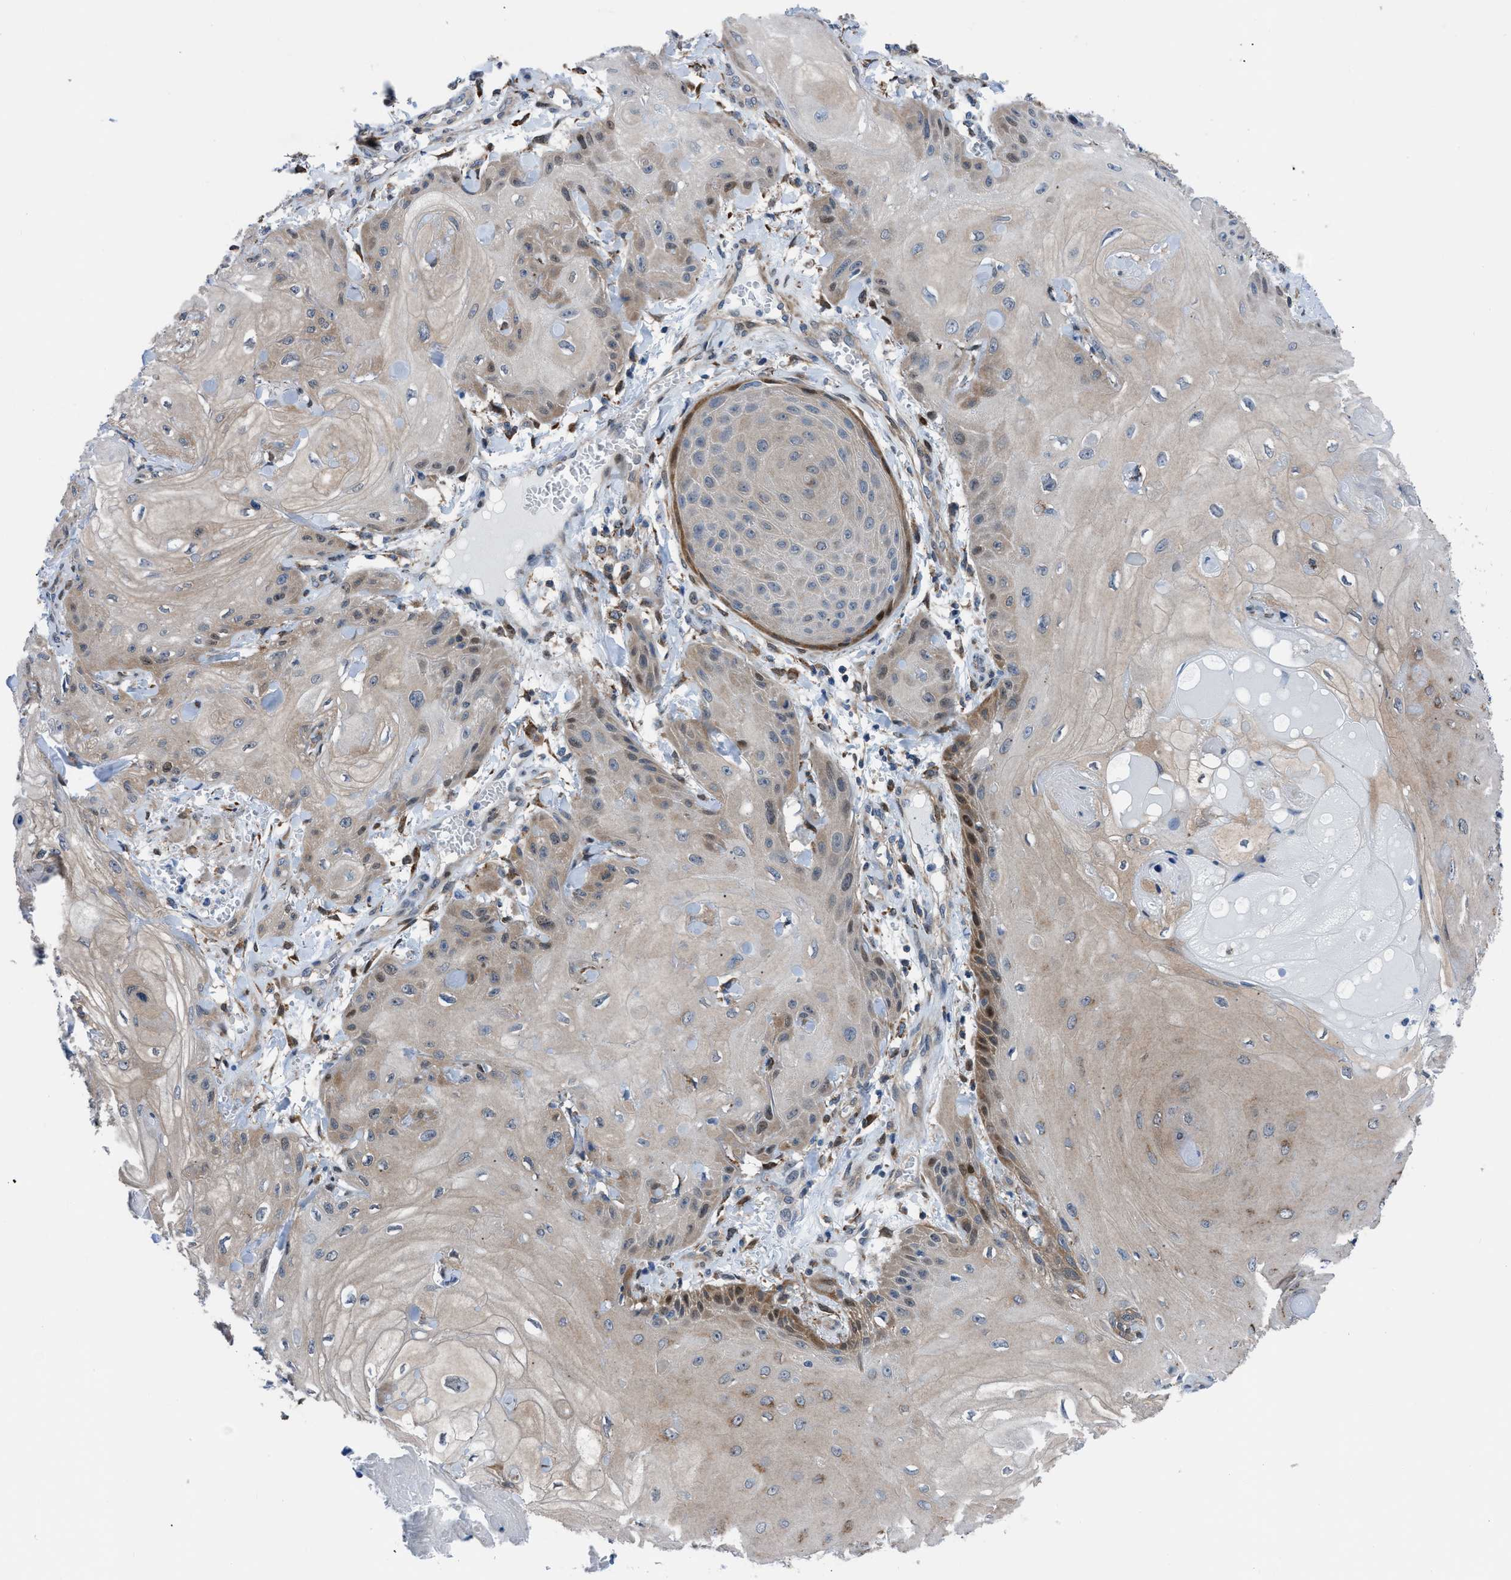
{"staining": {"intensity": "moderate", "quantity": ">75%", "location": "cytoplasmic/membranous,nuclear"}, "tissue": "skin cancer", "cell_type": "Tumor cells", "image_type": "cancer", "snomed": [{"axis": "morphology", "description": "Squamous cell carcinoma, NOS"}, {"axis": "topography", "description": "Skin"}], "caption": "Moderate cytoplasmic/membranous and nuclear protein positivity is identified in about >75% of tumor cells in squamous cell carcinoma (skin).", "gene": "TMEM45B", "patient": {"sex": "male", "age": 74}}